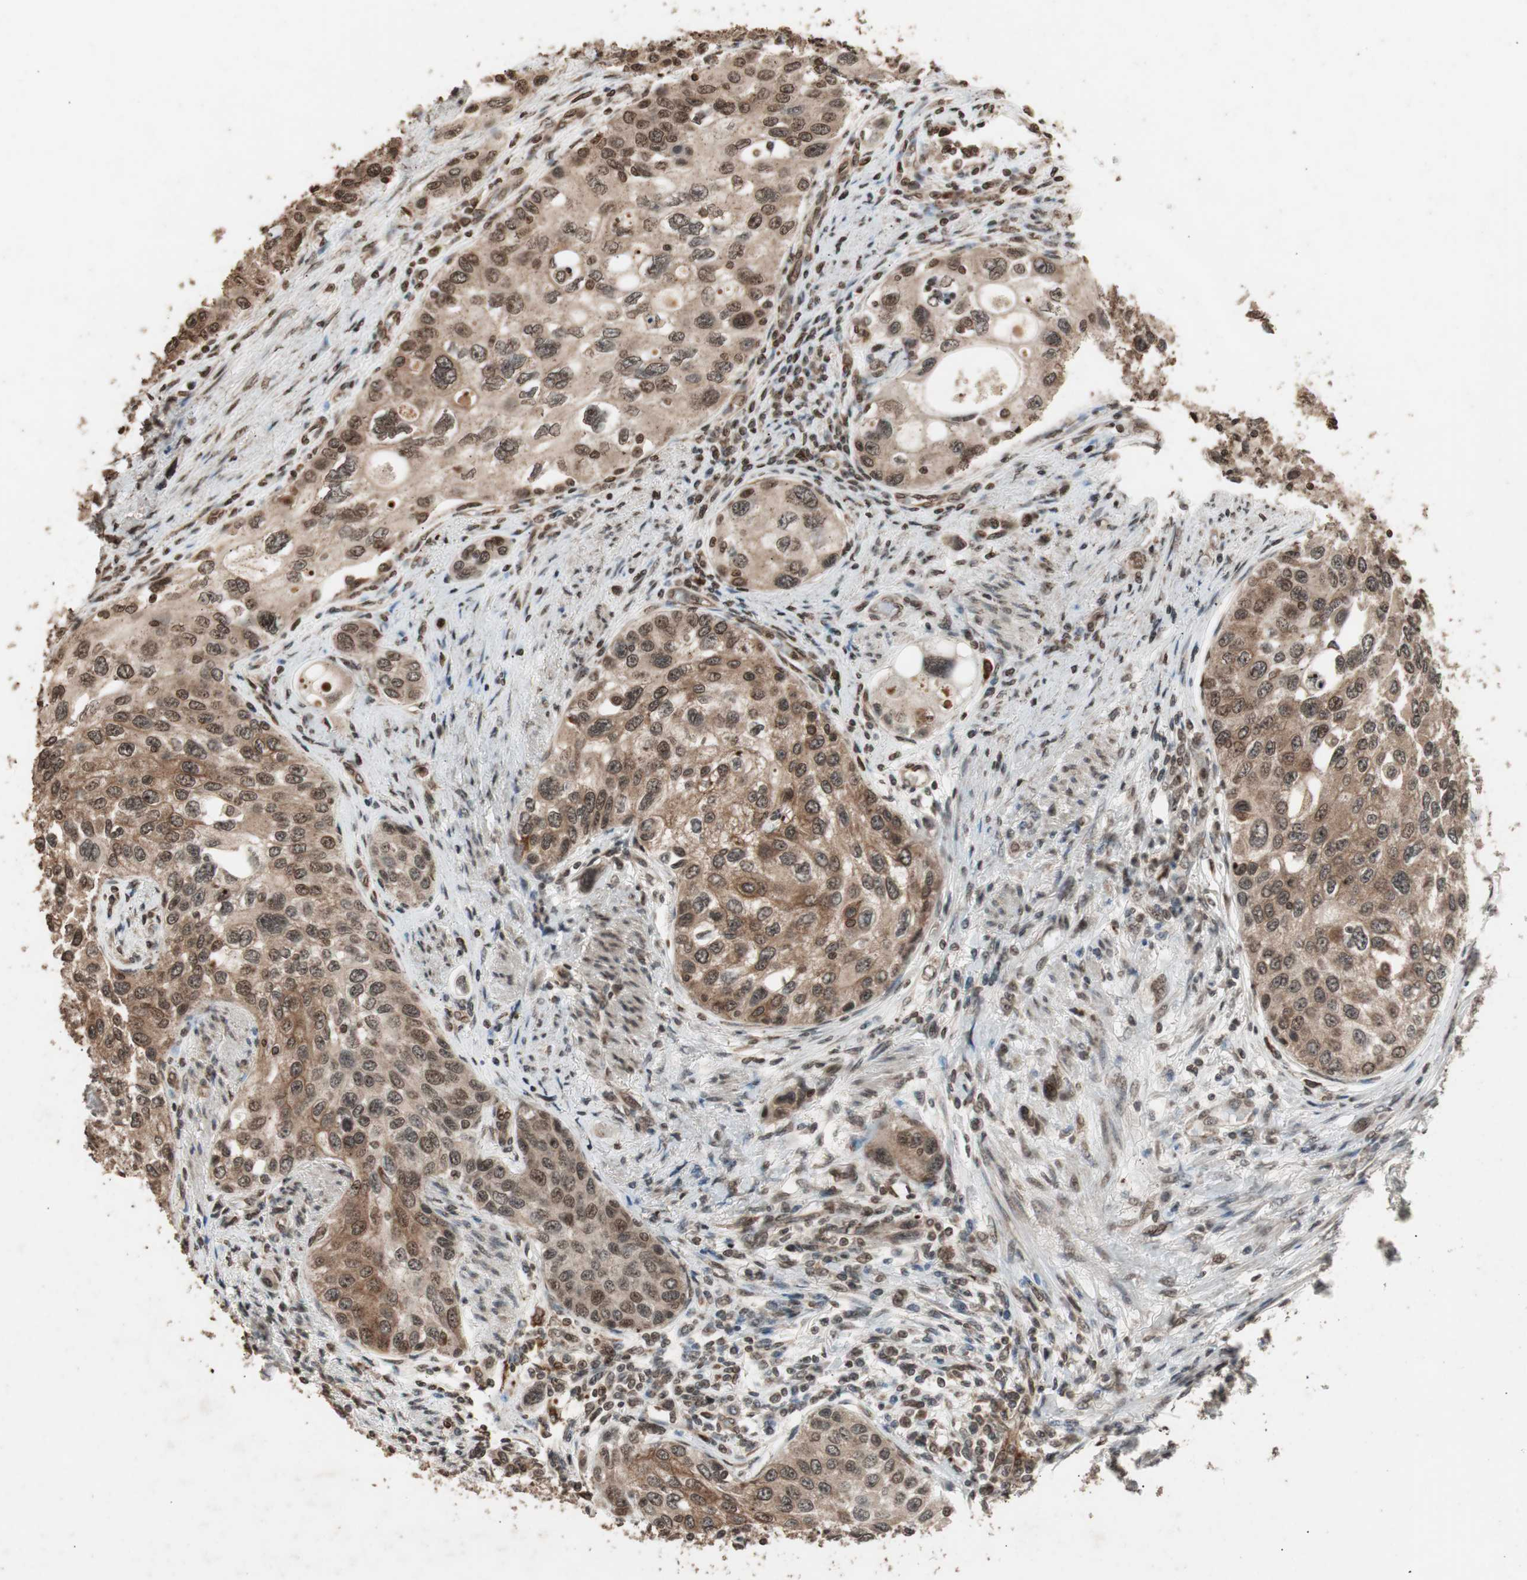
{"staining": {"intensity": "moderate", "quantity": ">75%", "location": "cytoplasmic/membranous,nuclear"}, "tissue": "urothelial cancer", "cell_type": "Tumor cells", "image_type": "cancer", "snomed": [{"axis": "morphology", "description": "Urothelial carcinoma, High grade"}, {"axis": "topography", "description": "Urinary bladder"}], "caption": "Urothelial cancer tissue reveals moderate cytoplasmic/membranous and nuclear positivity in about >75% of tumor cells, visualized by immunohistochemistry.", "gene": "ZFC3H1", "patient": {"sex": "female", "age": 56}}